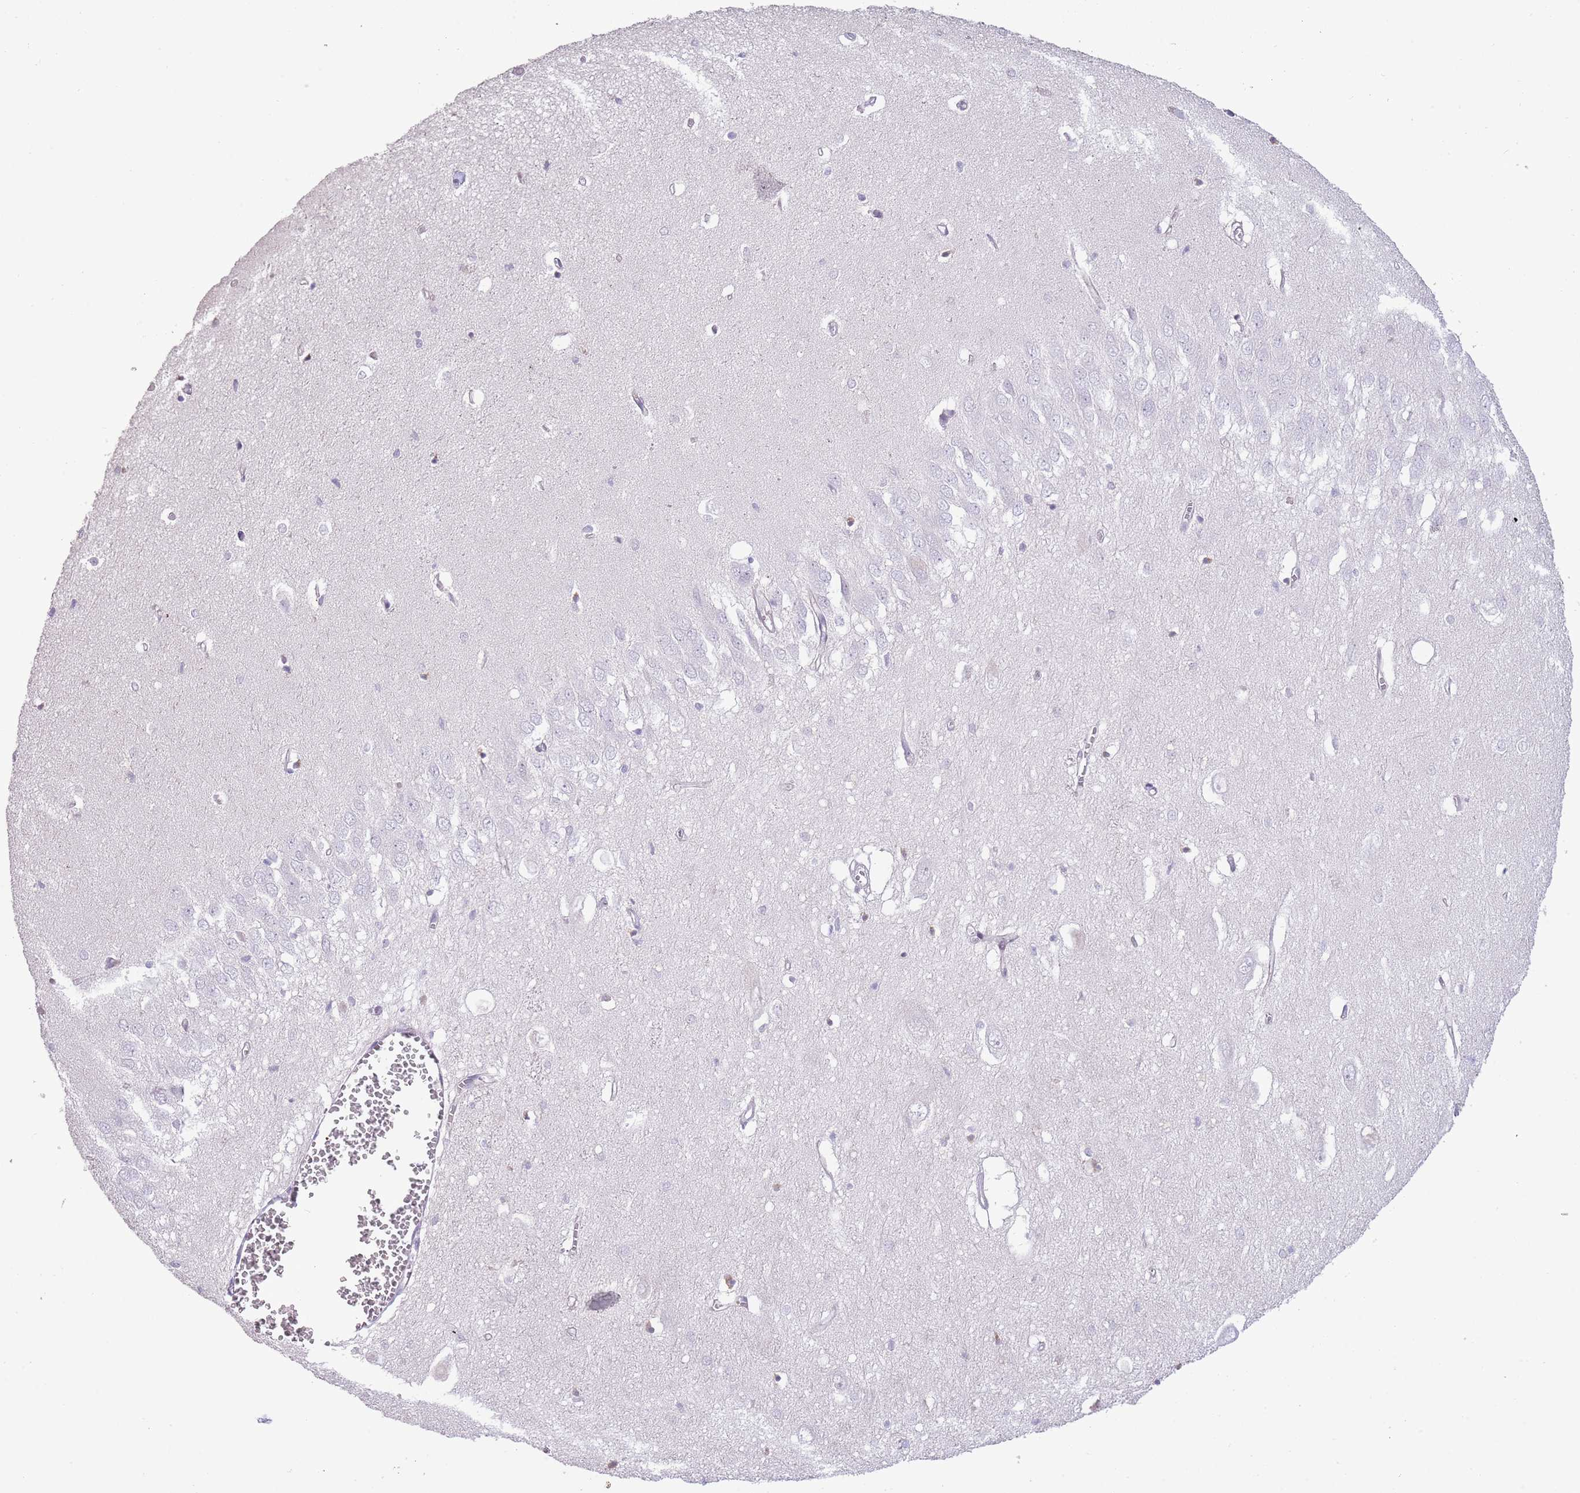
{"staining": {"intensity": "negative", "quantity": "none", "location": "none"}, "tissue": "hippocampus", "cell_type": "Glial cells", "image_type": "normal", "snomed": [{"axis": "morphology", "description": "Normal tissue, NOS"}, {"axis": "topography", "description": "Hippocampus"}], "caption": "A photomicrograph of hippocampus stained for a protein displays no brown staining in glial cells.", "gene": "ANO8", "patient": {"sex": "female", "age": 64}}